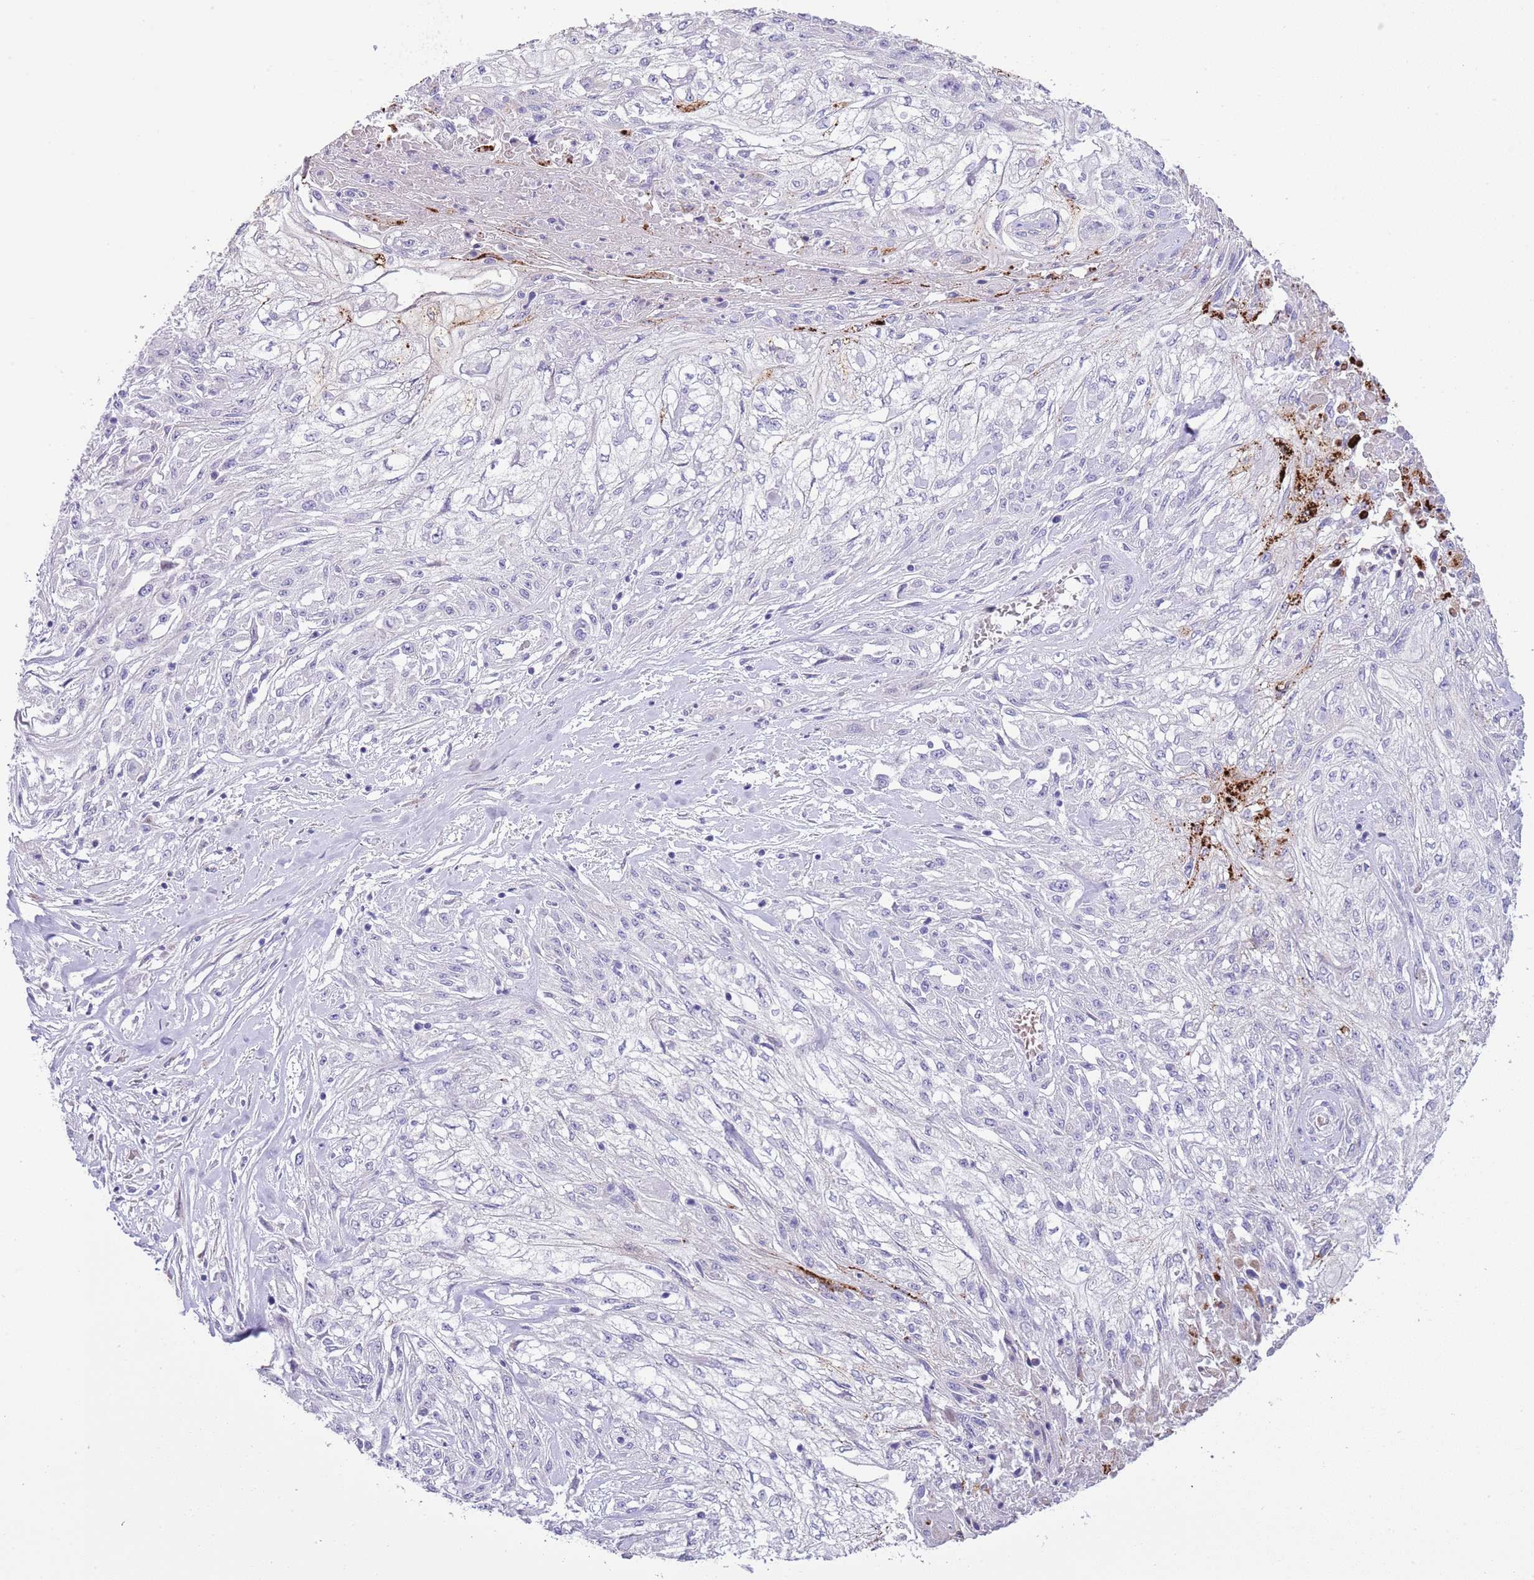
{"staining": {"intensity": "negative", "quantity": "none", "location": "none"}, "tissue": "skin cancer", "cell_type": "Tumor cells", "image_type": "cancer", "snomed": [{"axis": "morphology", "description": "Squamous cell carcinoma, NOS"}, {"axis": "morphology", "description": "Squamous cell carcinoma, metastatic, NOS"}, {"axis": "topography", "description": "Skin"}, {"axis": "topography", "description": "Lymph node"}], "caption": "The photomicrograph shows no staining of tumor cells in metastatic squamous cell carcinoma (skin). The staining is performed using DAB brown chromogen with nuclei counter-stained in using hematoxylin.", "gene": "ABHD17C", "patient": {"sex": "male", "age": 75}}